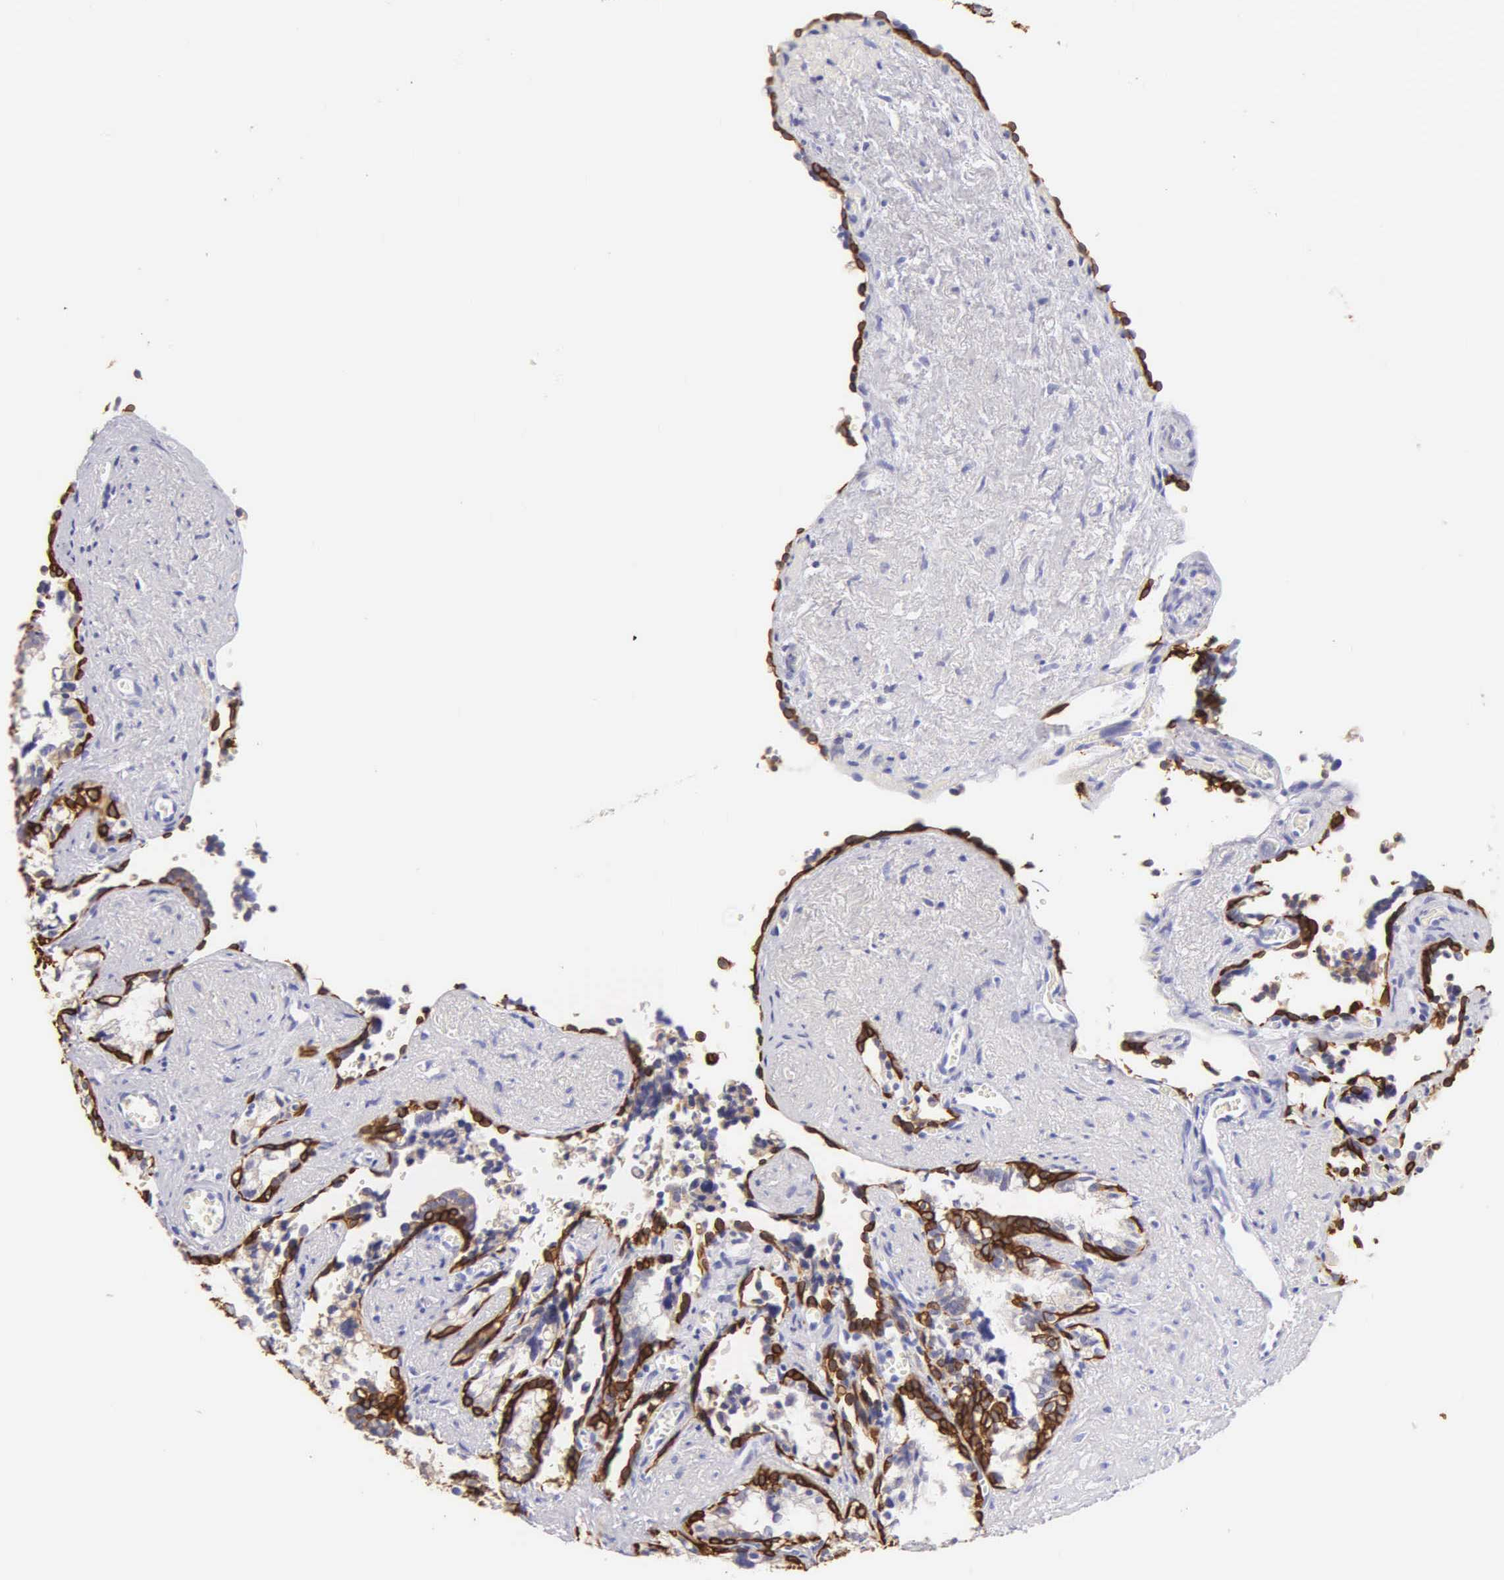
{"staining": {"intensity": "strong", "quantity": "<25%", "location": "cytoplasmic/membranous"}, "tissue": "seminal vesicle", "cell_type": "Glandular cells", "image_type": "normal", "snomed": [{"axis": "morphology", "description": "Normal tissue, NOS"}, {"axis": "topography", "description": "Seminal veicle"}], "caption": "Strong cytoplasmic/membranous protein expression is seen in approximately <25% of glandular cells in seminal vesicle.", "gene": "KRT17", "patient": {"sex": "male", "age": 60}}